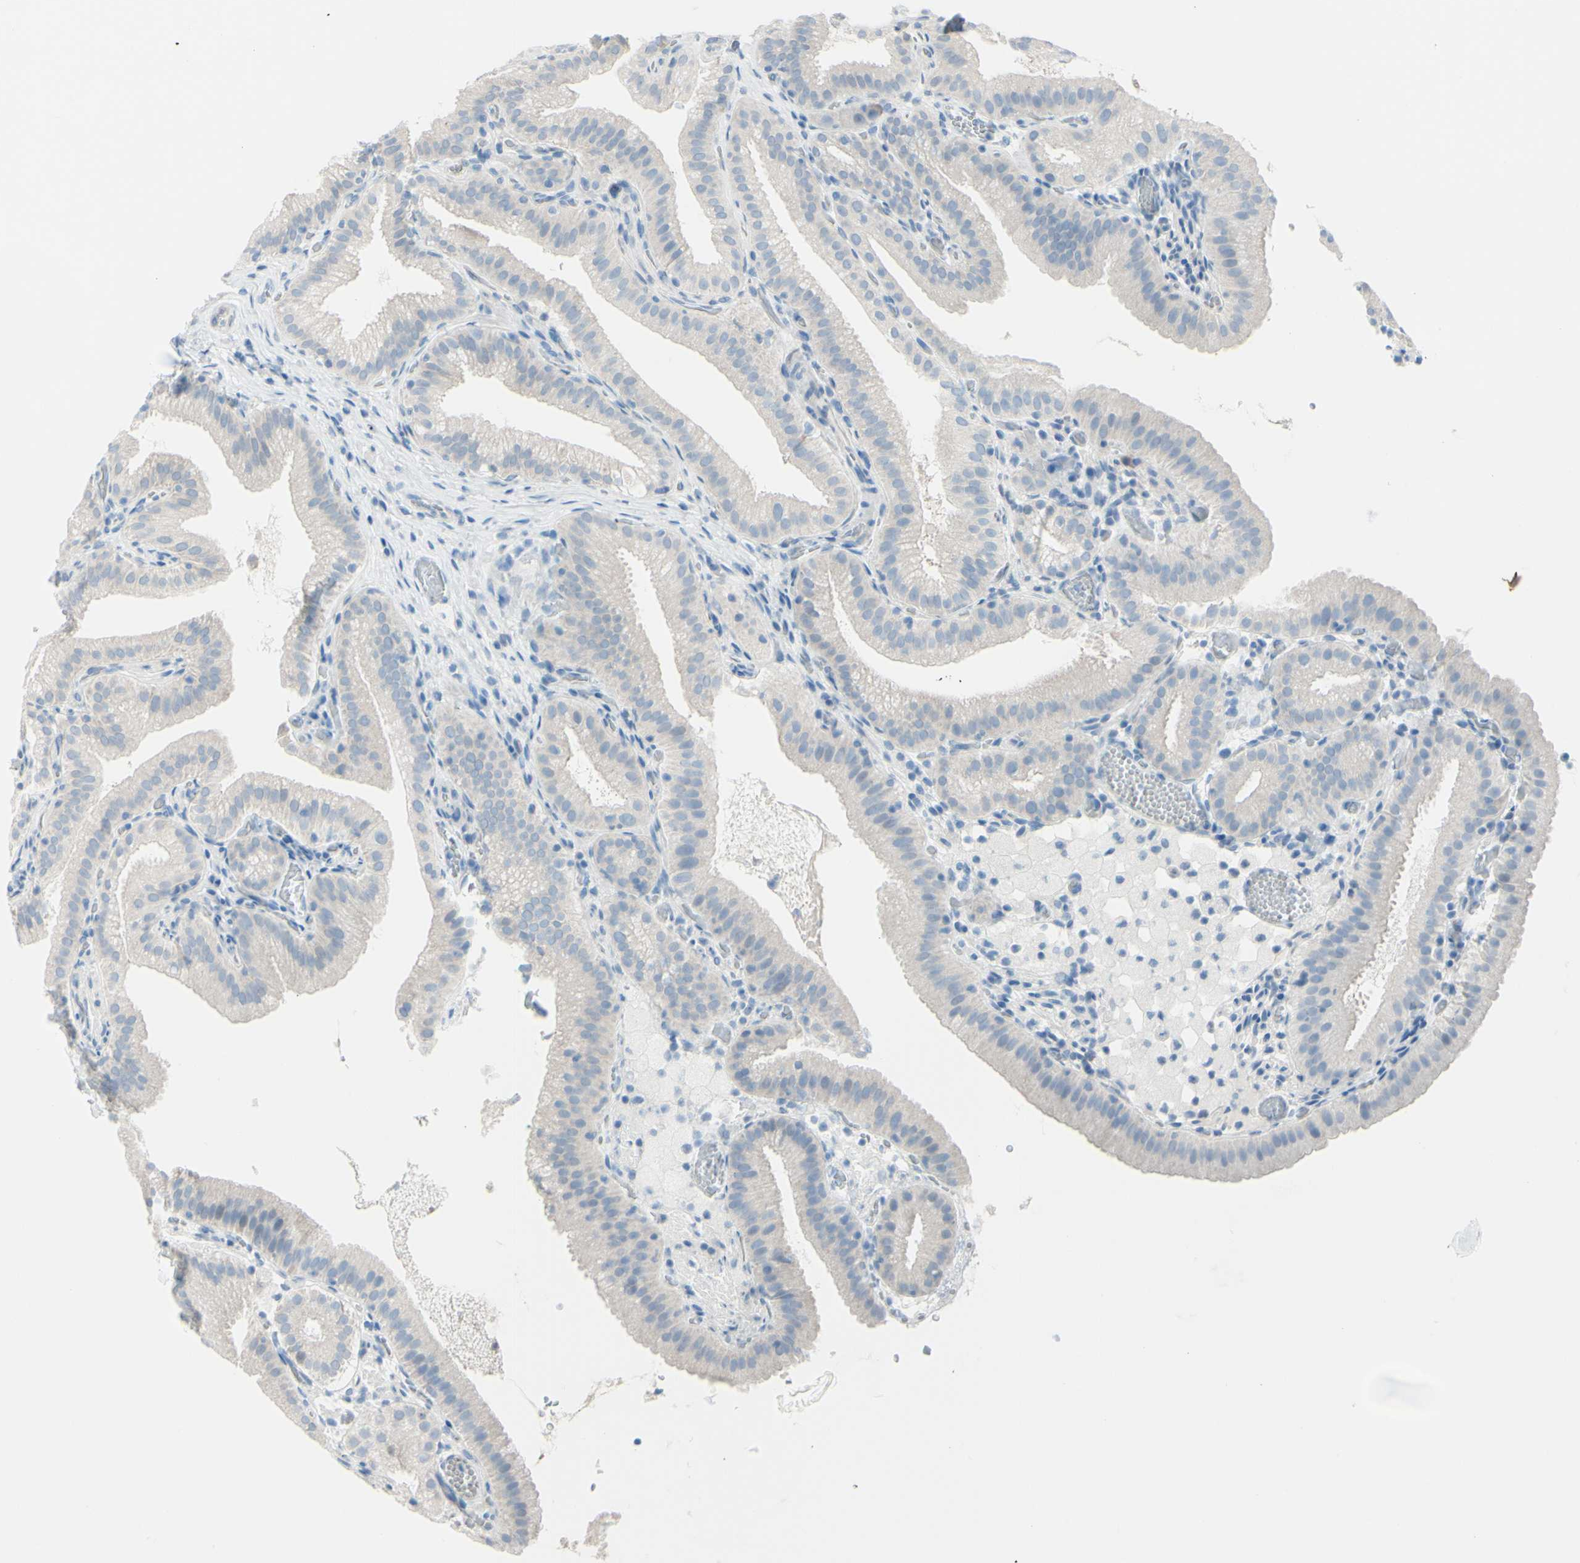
{"staining": {"intensity": "negative", "quantity": "none", "location": "none"}, "tissue": "gallbladder", "cell_type": "Glandular cells", "image_type": "normal", "snomed": [{"axis": "morphology", "description": "Normal tissue, NOS"}, {"axis": "topography", "description": "Gallbladder"}], "caption": "Protein analysis of unremarkable gallbladder demonstrates no significant positivity in glandular cells.", "gene": "TFPI2", "patient": {"sex": "male", "age": 54}}